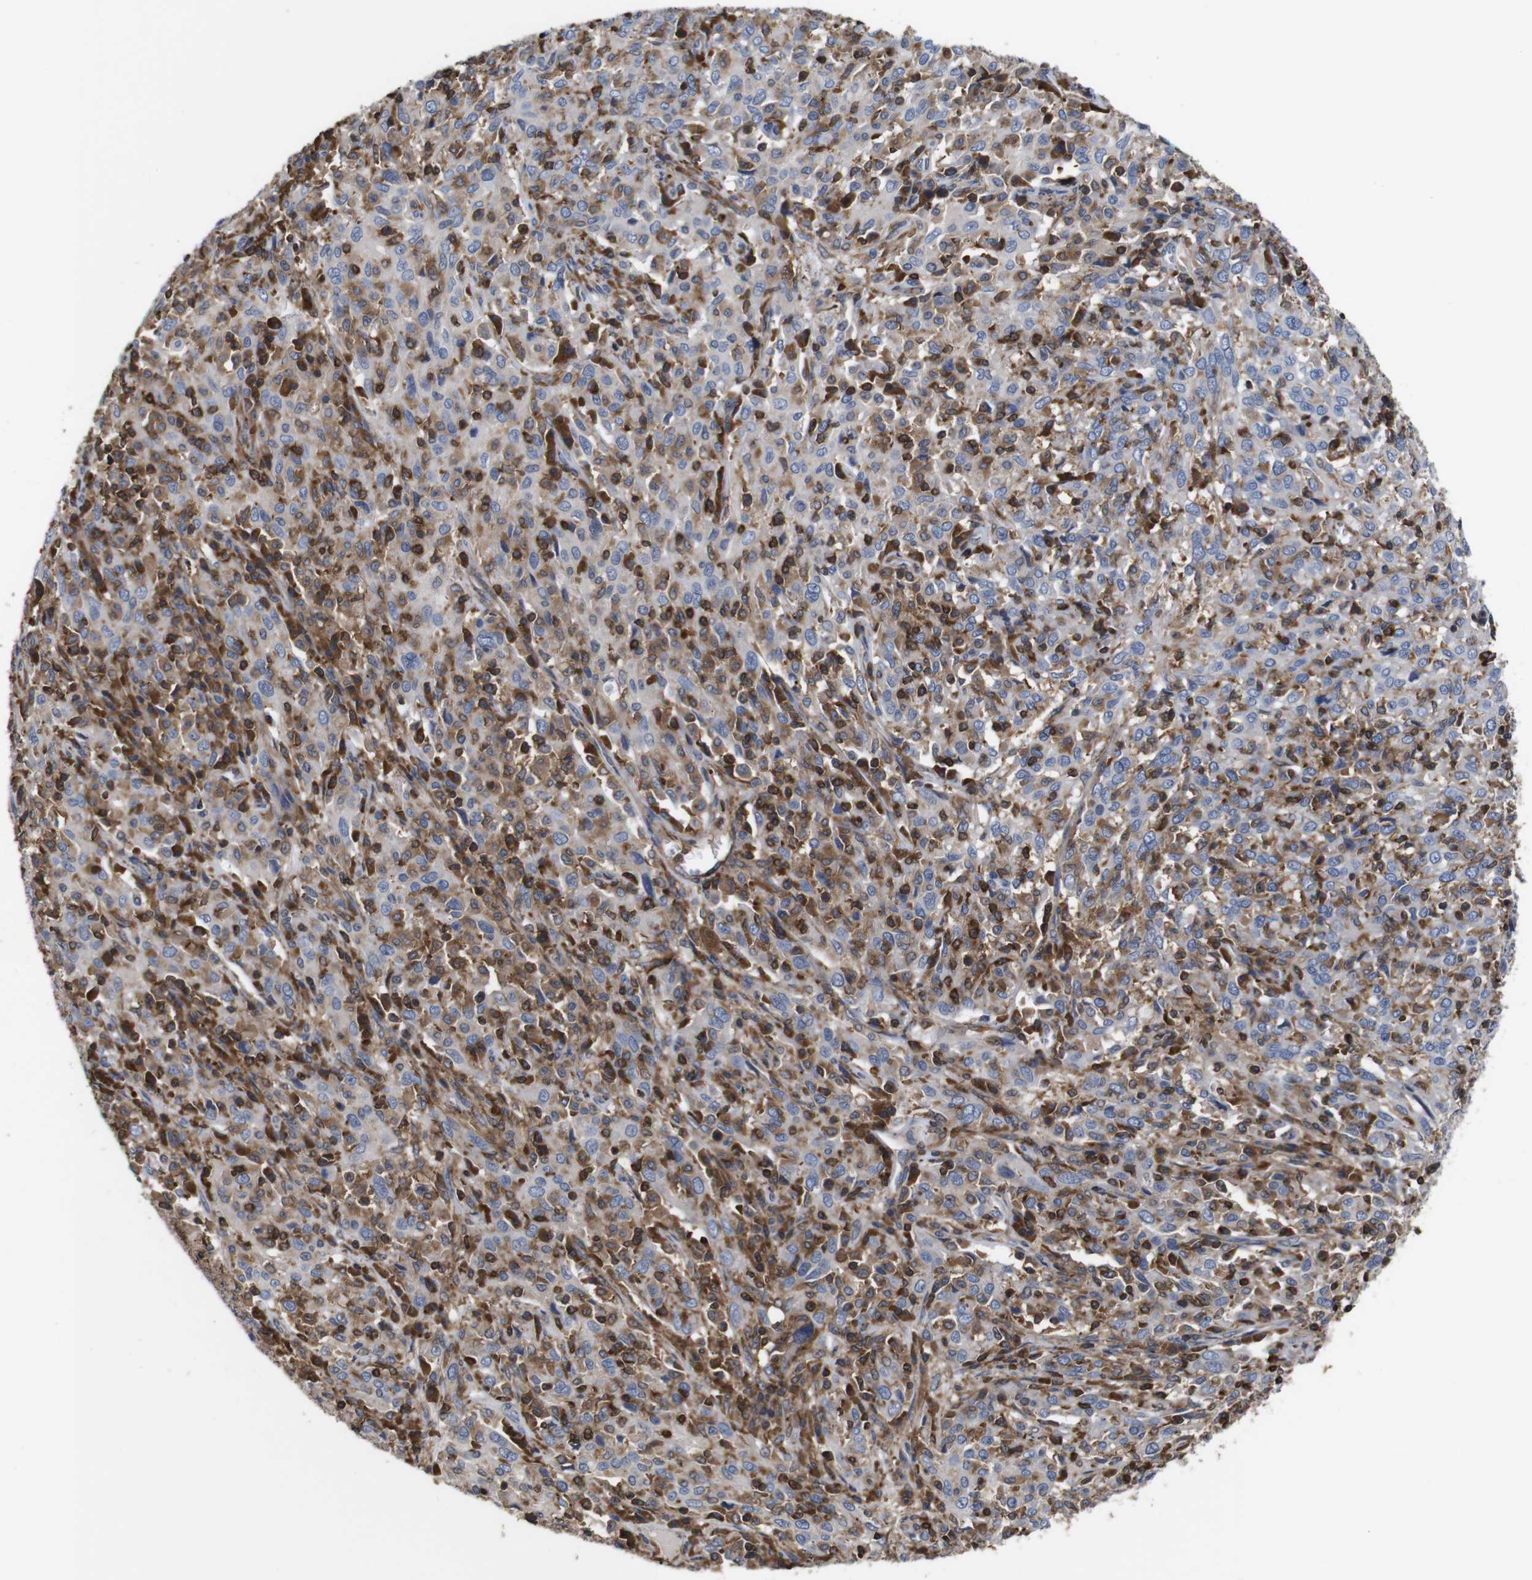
{"staining": {"intensity": "negative", "quantity": "none", "location": "none"}, "tissue": "cervical cancer", "cell_type": "Tumor cells", "image_type": "cancer", "snomed": [{"axis": "morphology", "description": "Squamous cell carcinoma, NOS"}, {"axis": "topography", "description": "Cervix"}], "caption": "IHC of cervical cancer displays no positivity in tumor cells.", "gene": "PI4KA", "patient": {"sex": "female", "age": 46}}